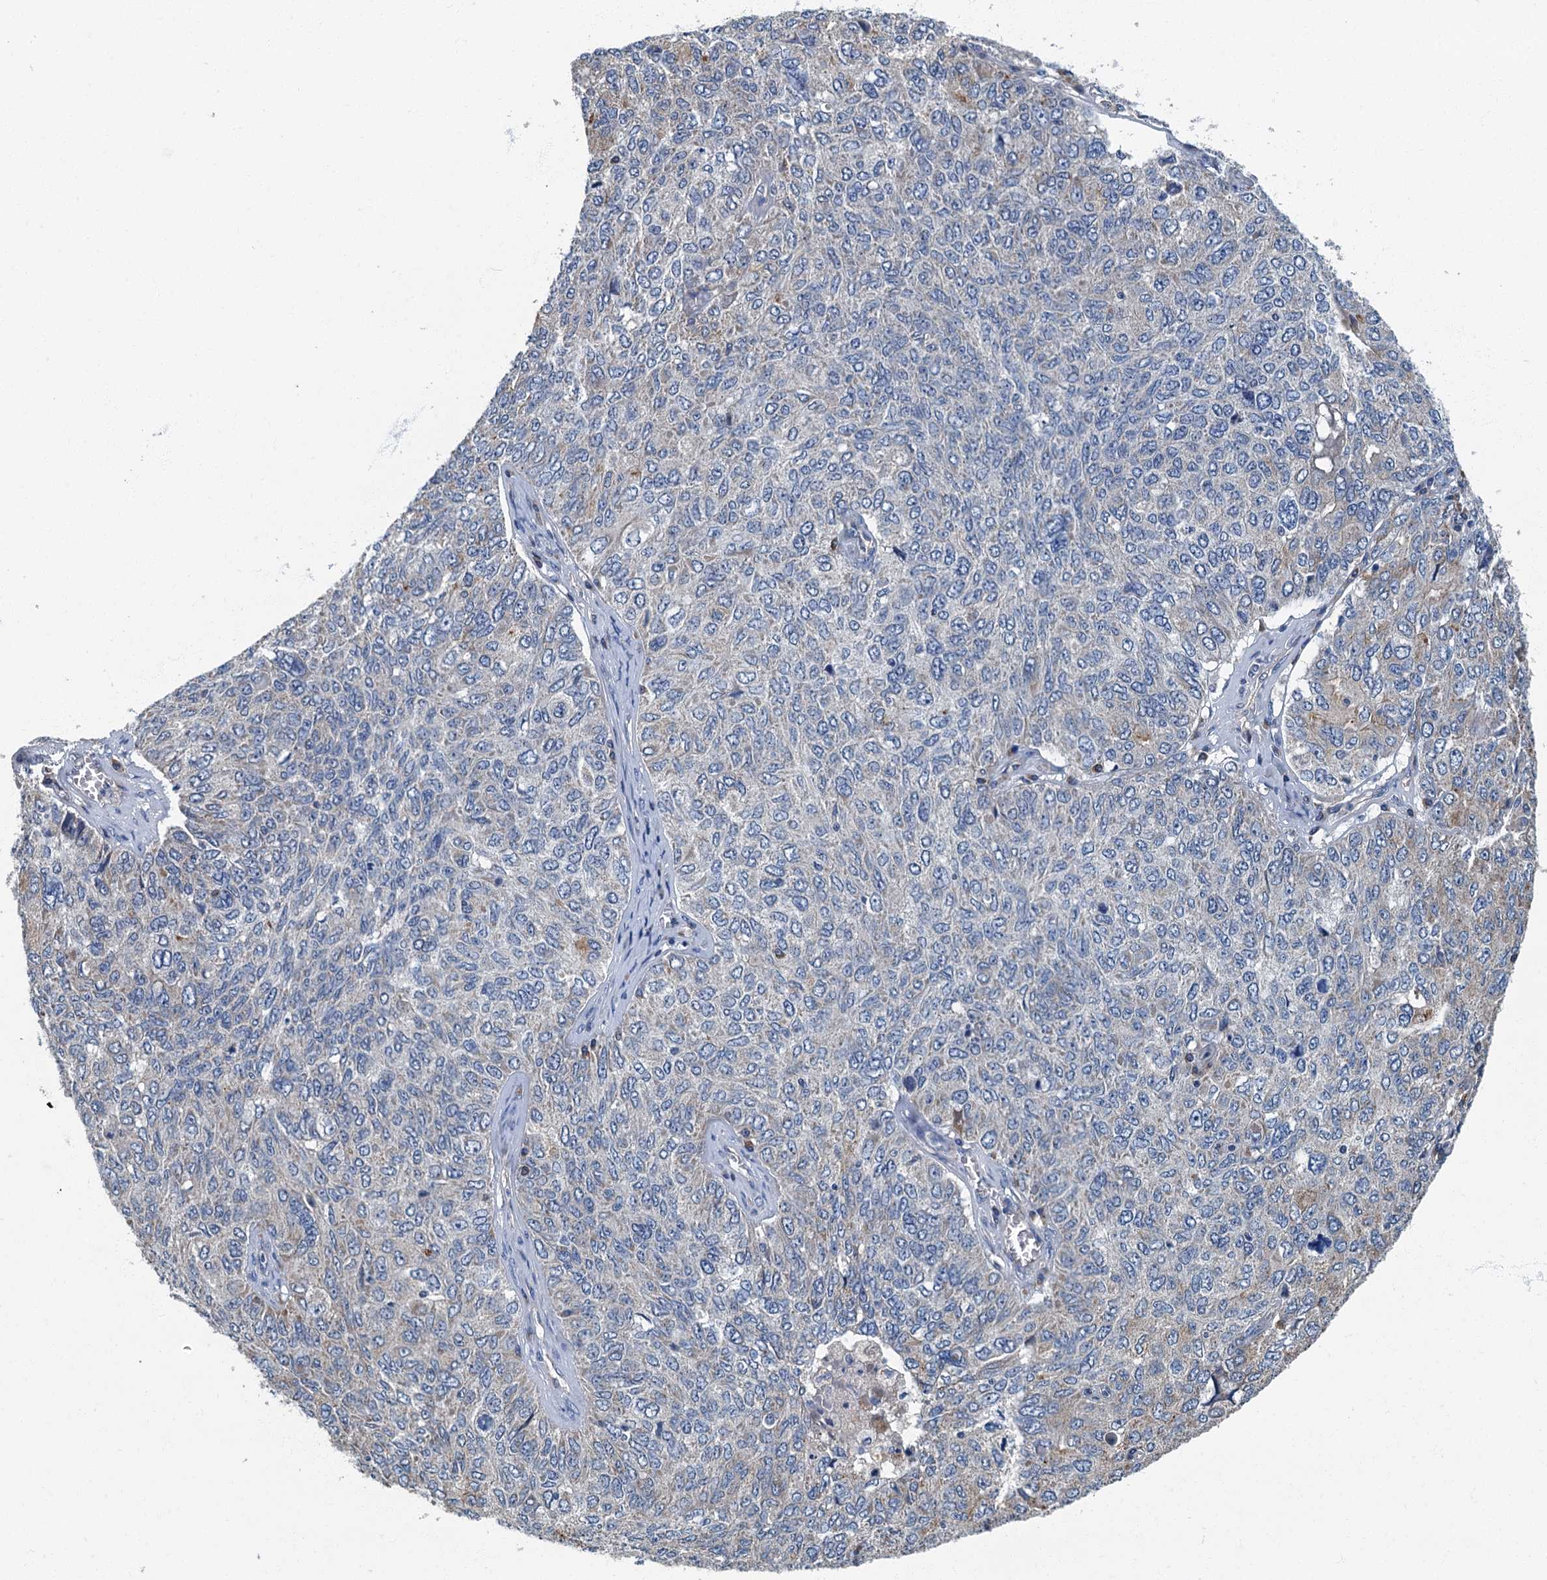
{"staining": {"intensity": "weak", "quantity": "<25%", "location": "cytoplasmic/membranous"}, "tissue": "ovarian cancer", "cell_type": "Tumor cells", "image_type": "cancer", "snomed": [{"axis": "morphology", "description": "Carcinoma, endometroid"}, {"axis": "topography", "description": "Ovary"}], "caption": "Tumor cells show no significant staining in ovarian cancer (endometroid carcinoma).", "gene": "DDX49", "patient": {"sex": "female", "age": 62}}